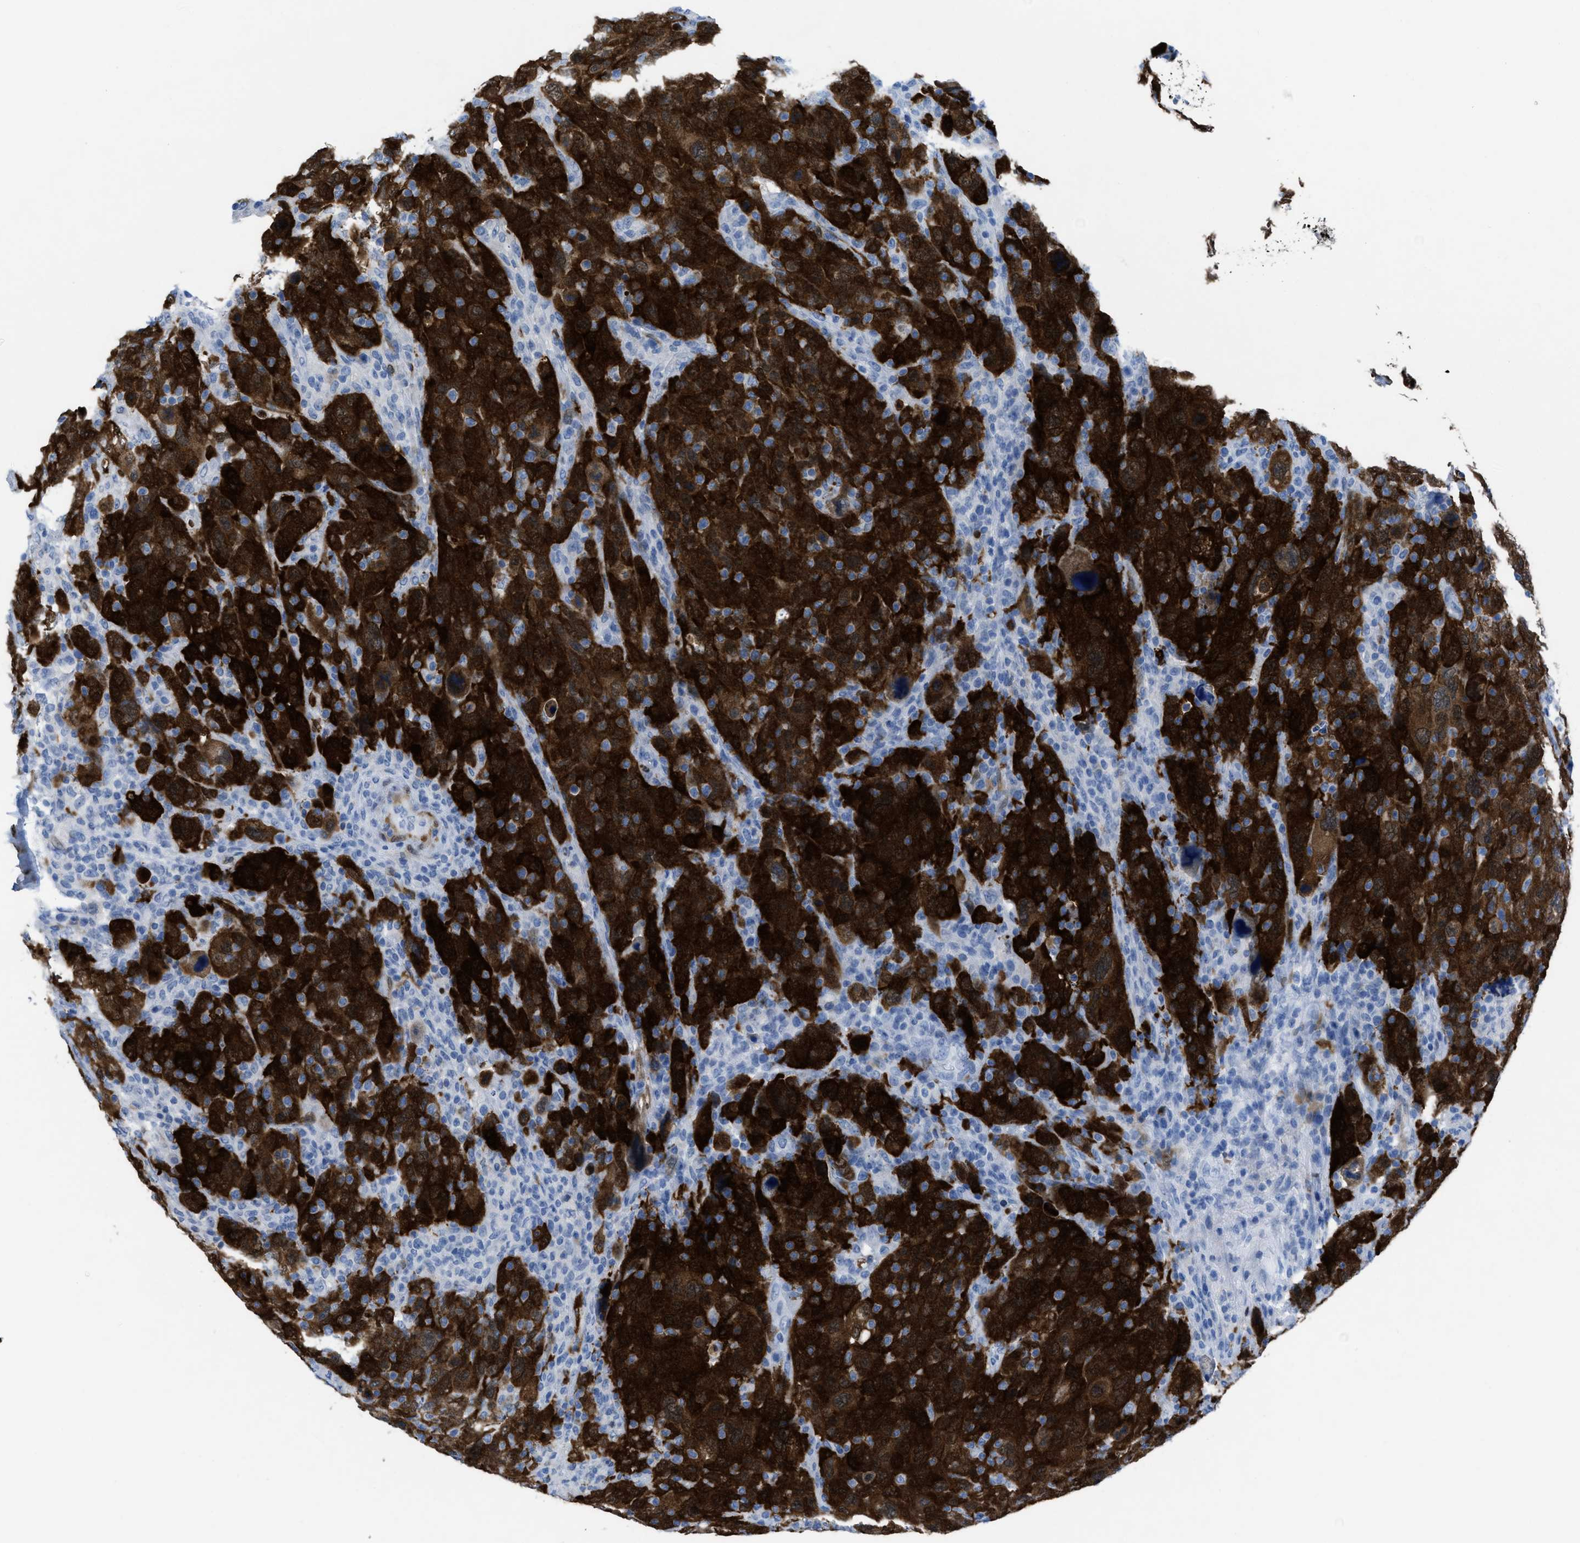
{"staining": {"intensity": "strong", "quantity": ">75%", "location": "cytoplasmic/membranous"}, "tissue": "breast cancer", "cell_type": "Tumor cells", "image_type": "cancer", "snomed": [{"axis": "morphology", "description": "Duct carcinoma"}, {"axis": "topography", "description": "Breast"}], "caption": "Immunohistochemistry (IHC) (DAB (3,3'-diaminobenzidine)) staining of human breast cancer (intraductal carcinoma) displays strong cytoplasmic/membranous protein positivity in approximately >75% of tumor cells.", "gene": "CDKN2A", "patient": {"sex": "female", "age": 37}}